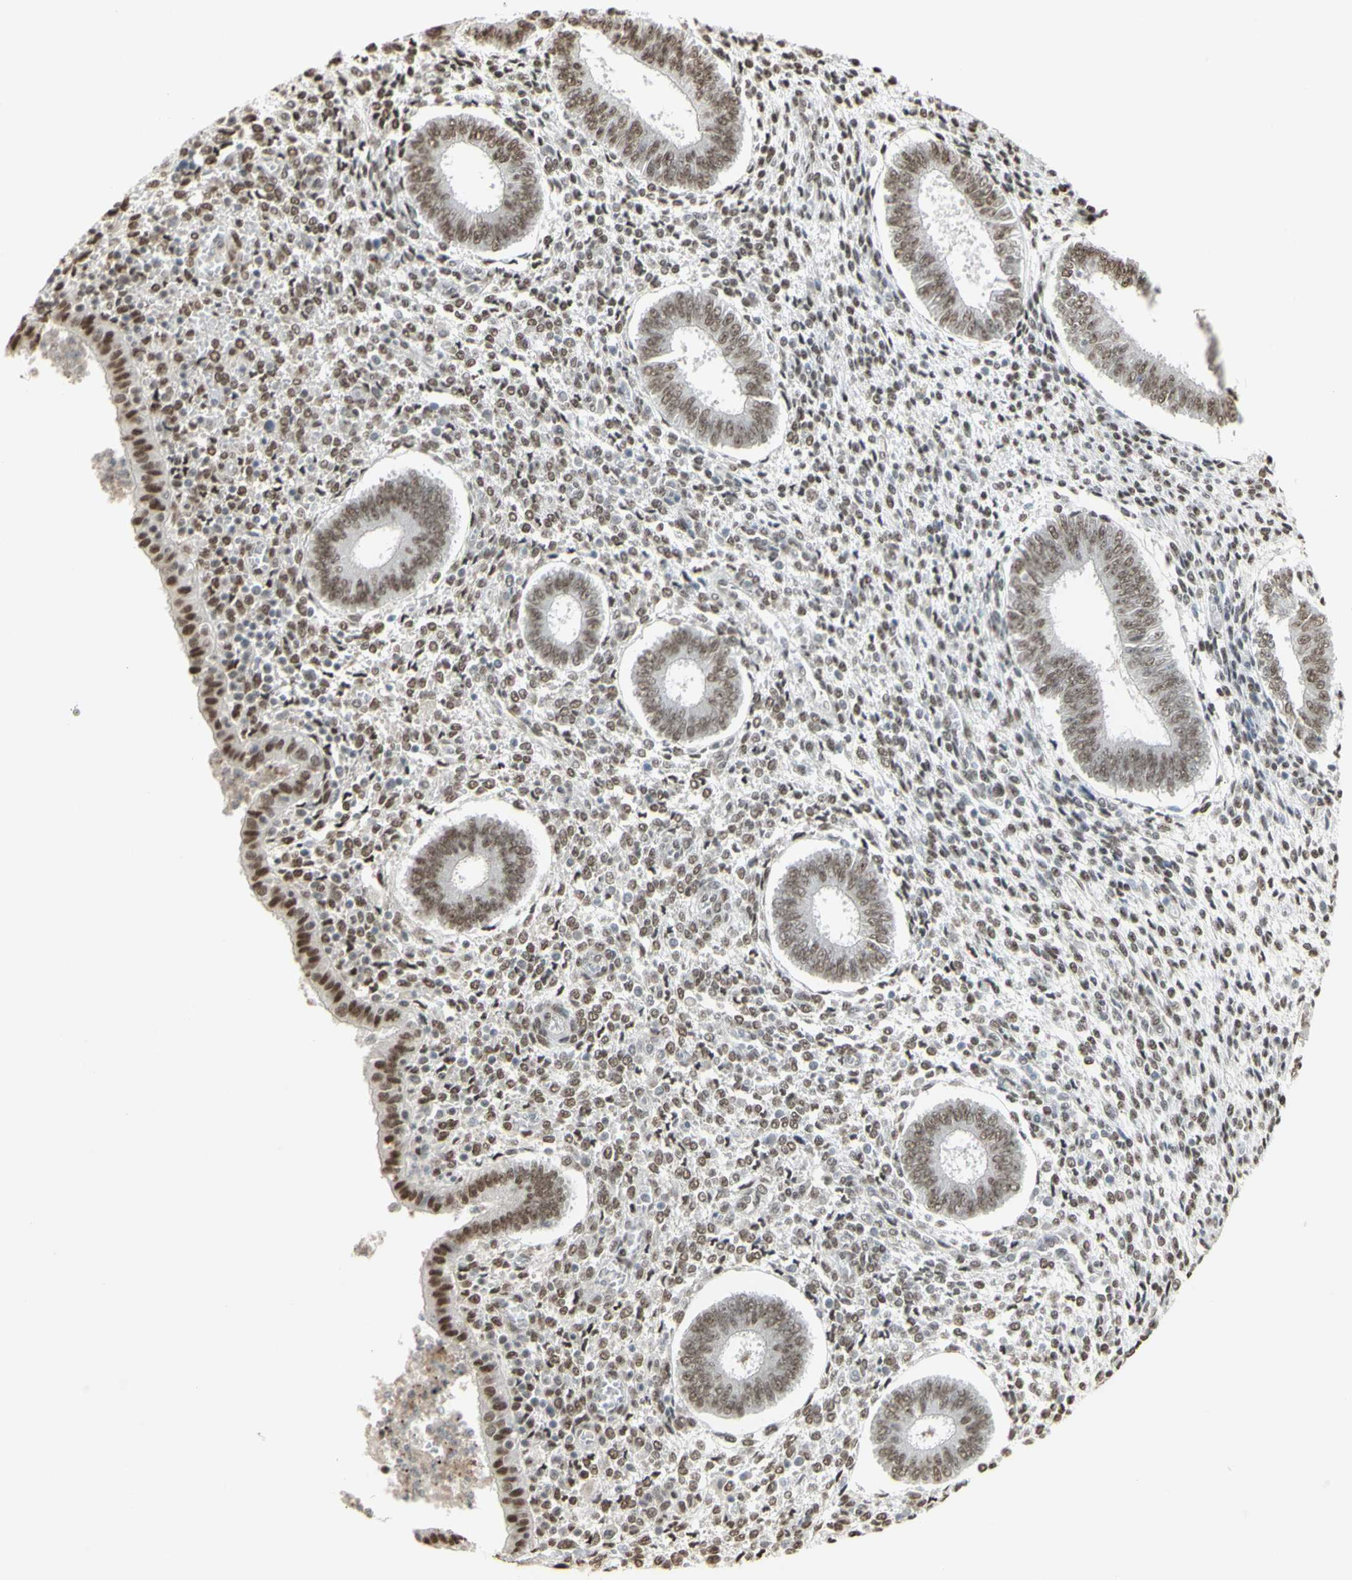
{"staining": {"intensity": "moderate", "quantity": "25%-75%", "location": "nuclear"}, "tissue": "endometrium", "cell_type": "Cells in endometrial stroma", "image_type": "normal", "snomed": [{"axis": "morphology", "description": "Normal tissue, NOS"}, {"axis": "topography", "description": "Endometrium"}], "caption": "The photomicrograph exhibits immunohistochemical staining of benign endometrium. There is moderate nuclear staining is present in about 25%-75% of cells in endometrial stroma. The protein is shown in brown color, while the nuclei are stained blue.", "gene": "TRIM28", "patient": {"sex": "female", "age": 35}}